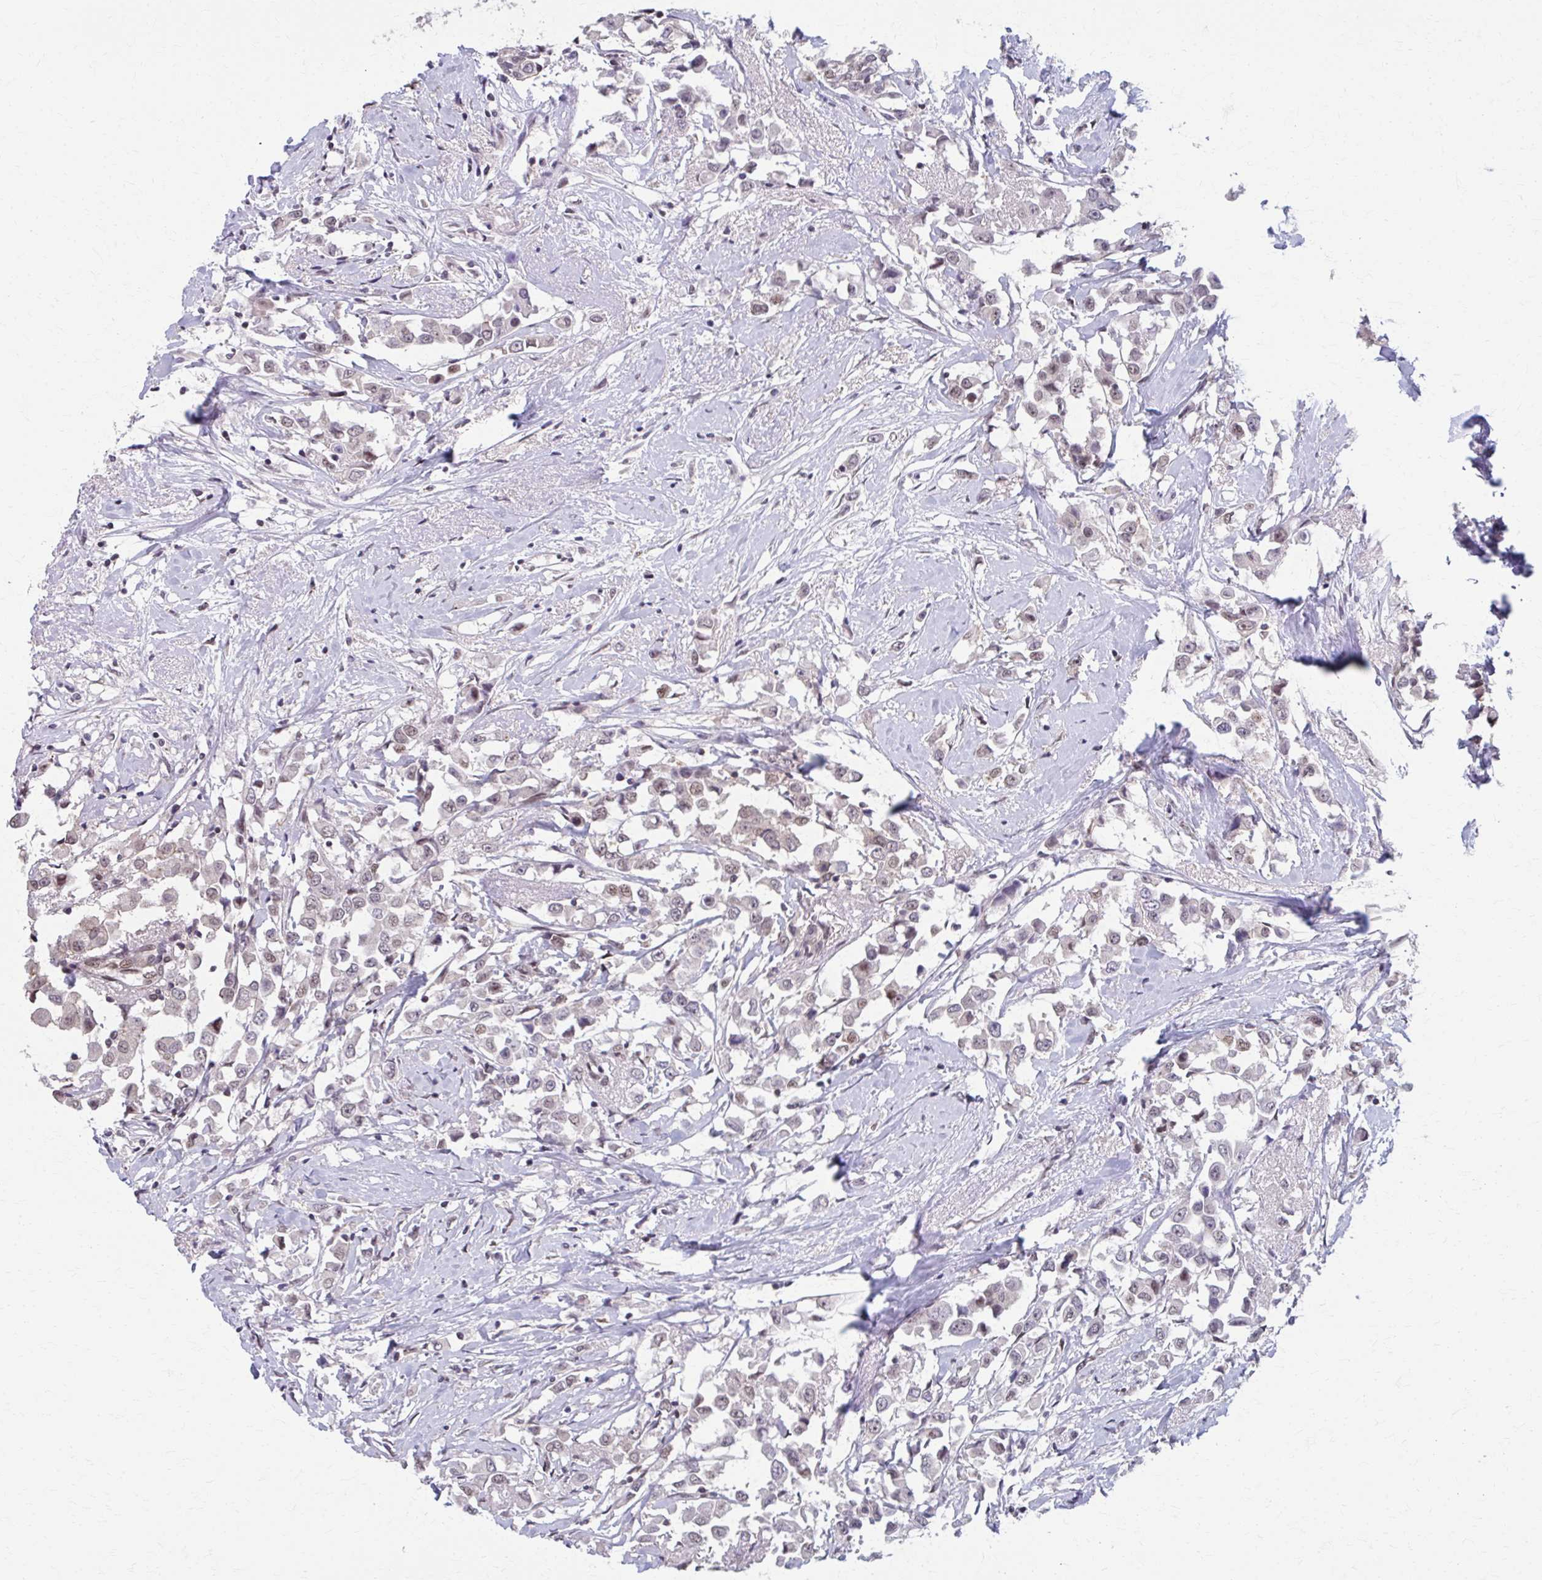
{"staining": {"intensity": "weak", "quantity": "25%-75%", "location": "nuclear"}, "tissue": "breast cancer", "cell_type": "Tumor cells", "image_type": "cancer", "snomed": [{"axis": "morphology", "description": "Duct carcinoma"}, {"axis": "topography", "description": "Breast"}], "caption": "Protein staining of breast invasive ductal carcinoma tissue demonstrates weak nuclear staining in approximately 25%-75% of tumor cells. Using DAB (3,3'-diaminobenzidine) (brown) and hematoxylin (blue) stains, captured at high magnification using brightfield microscopy.", "gene": "SETBP1", "patient": {"sex": "female", "age": 61}}